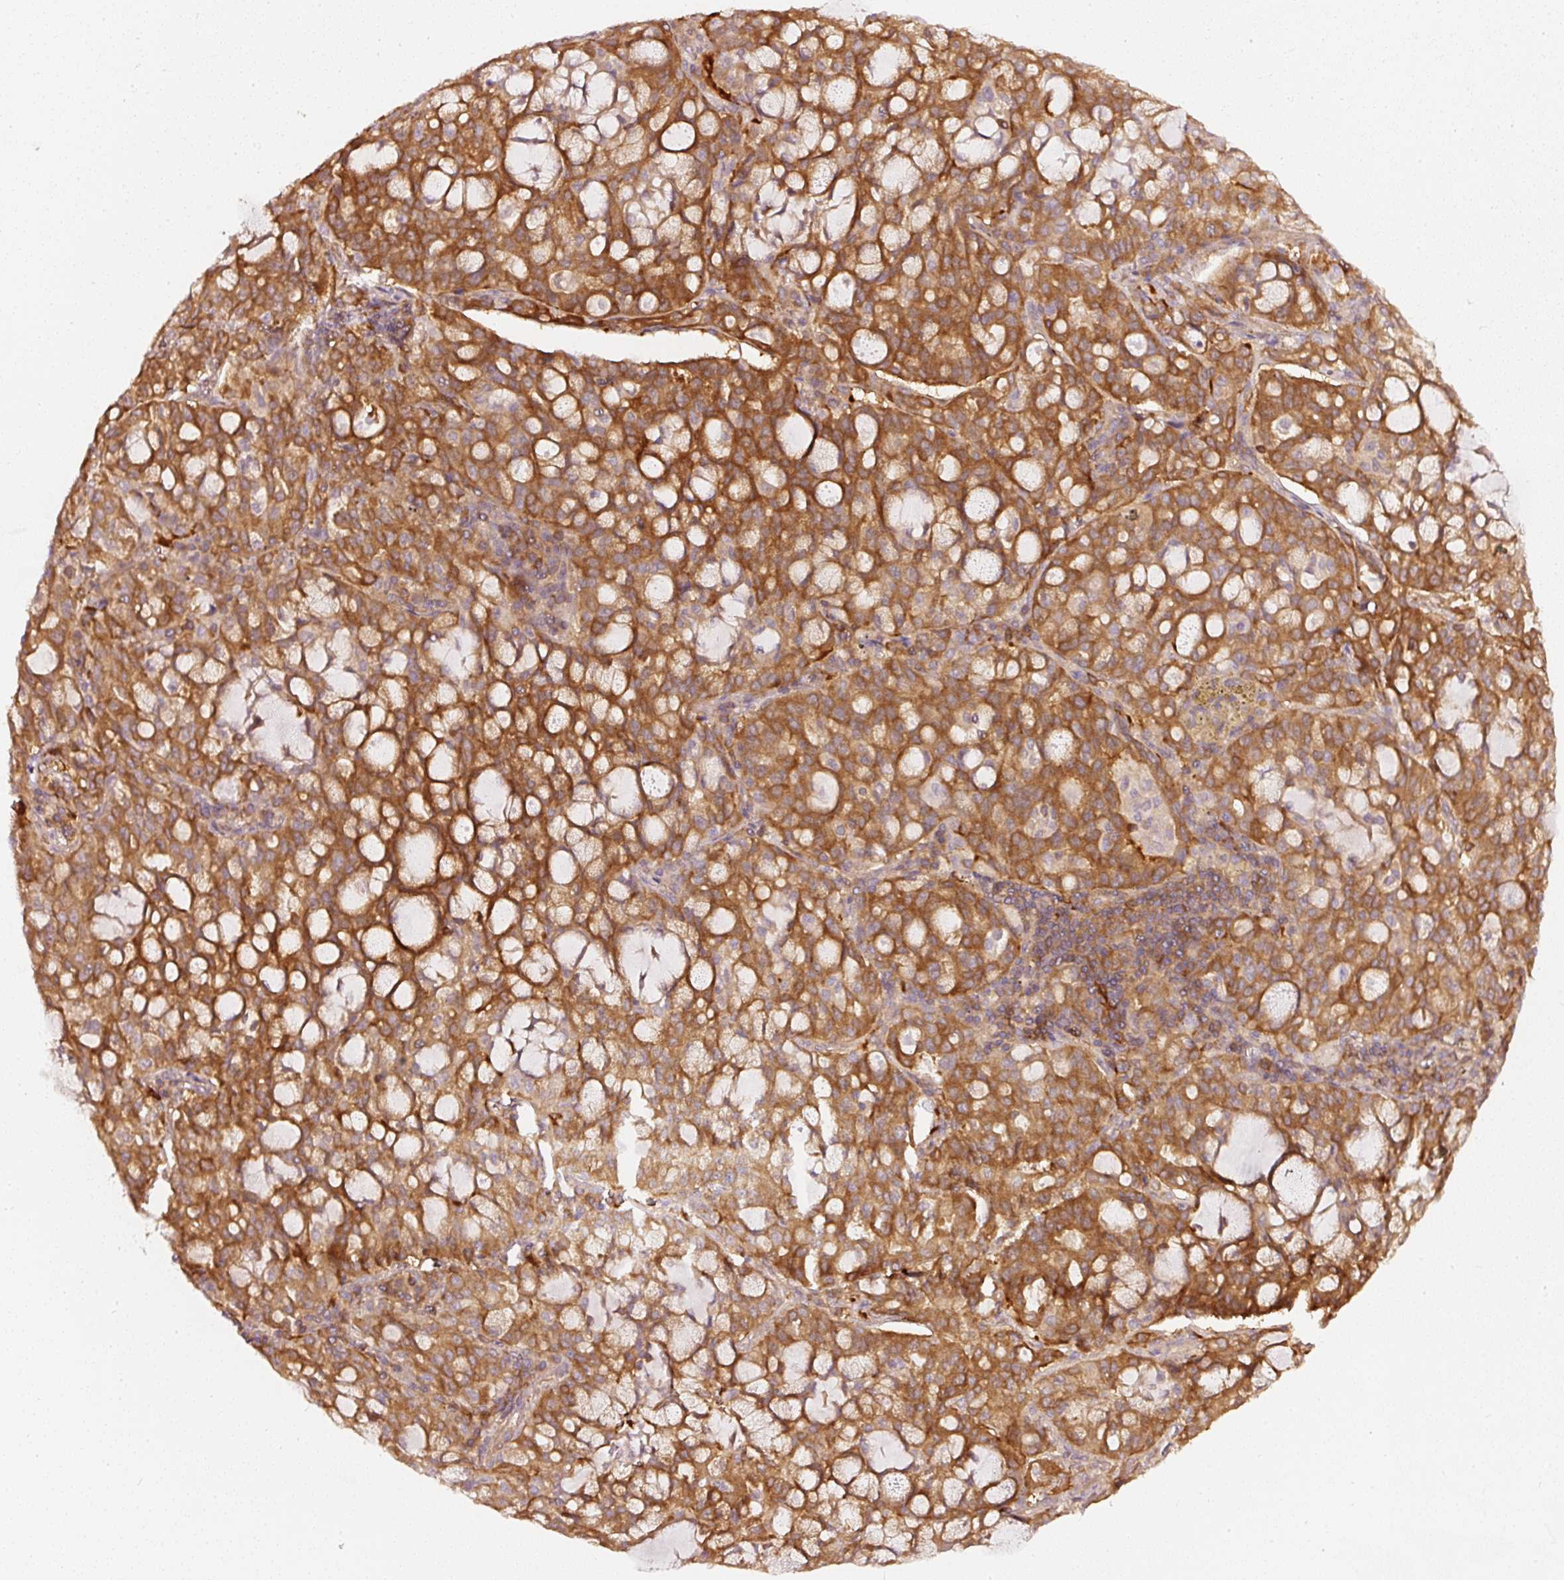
{"staining": {"intensity": "strong", "quantity": ">75%", "location": "cytoplasmic/membranous"}, "tissue": "lung cancer", "cell_type": "Tumor cells", "image_type": "cancer", "snomed": [{"axis": "morphology", "description": "Adenocarcinoma, NOS"}, {"axis": "topography", "description": "Lung"}], "caption": "Immunohistochemistry of human adenocarcinoma (lung) demonstrates high levels of strong cytoplasmic/membranous staining in about >75% of tumor cells.", "gene": "ASMTL", "patient": {"sex": "female", "age": 44}}